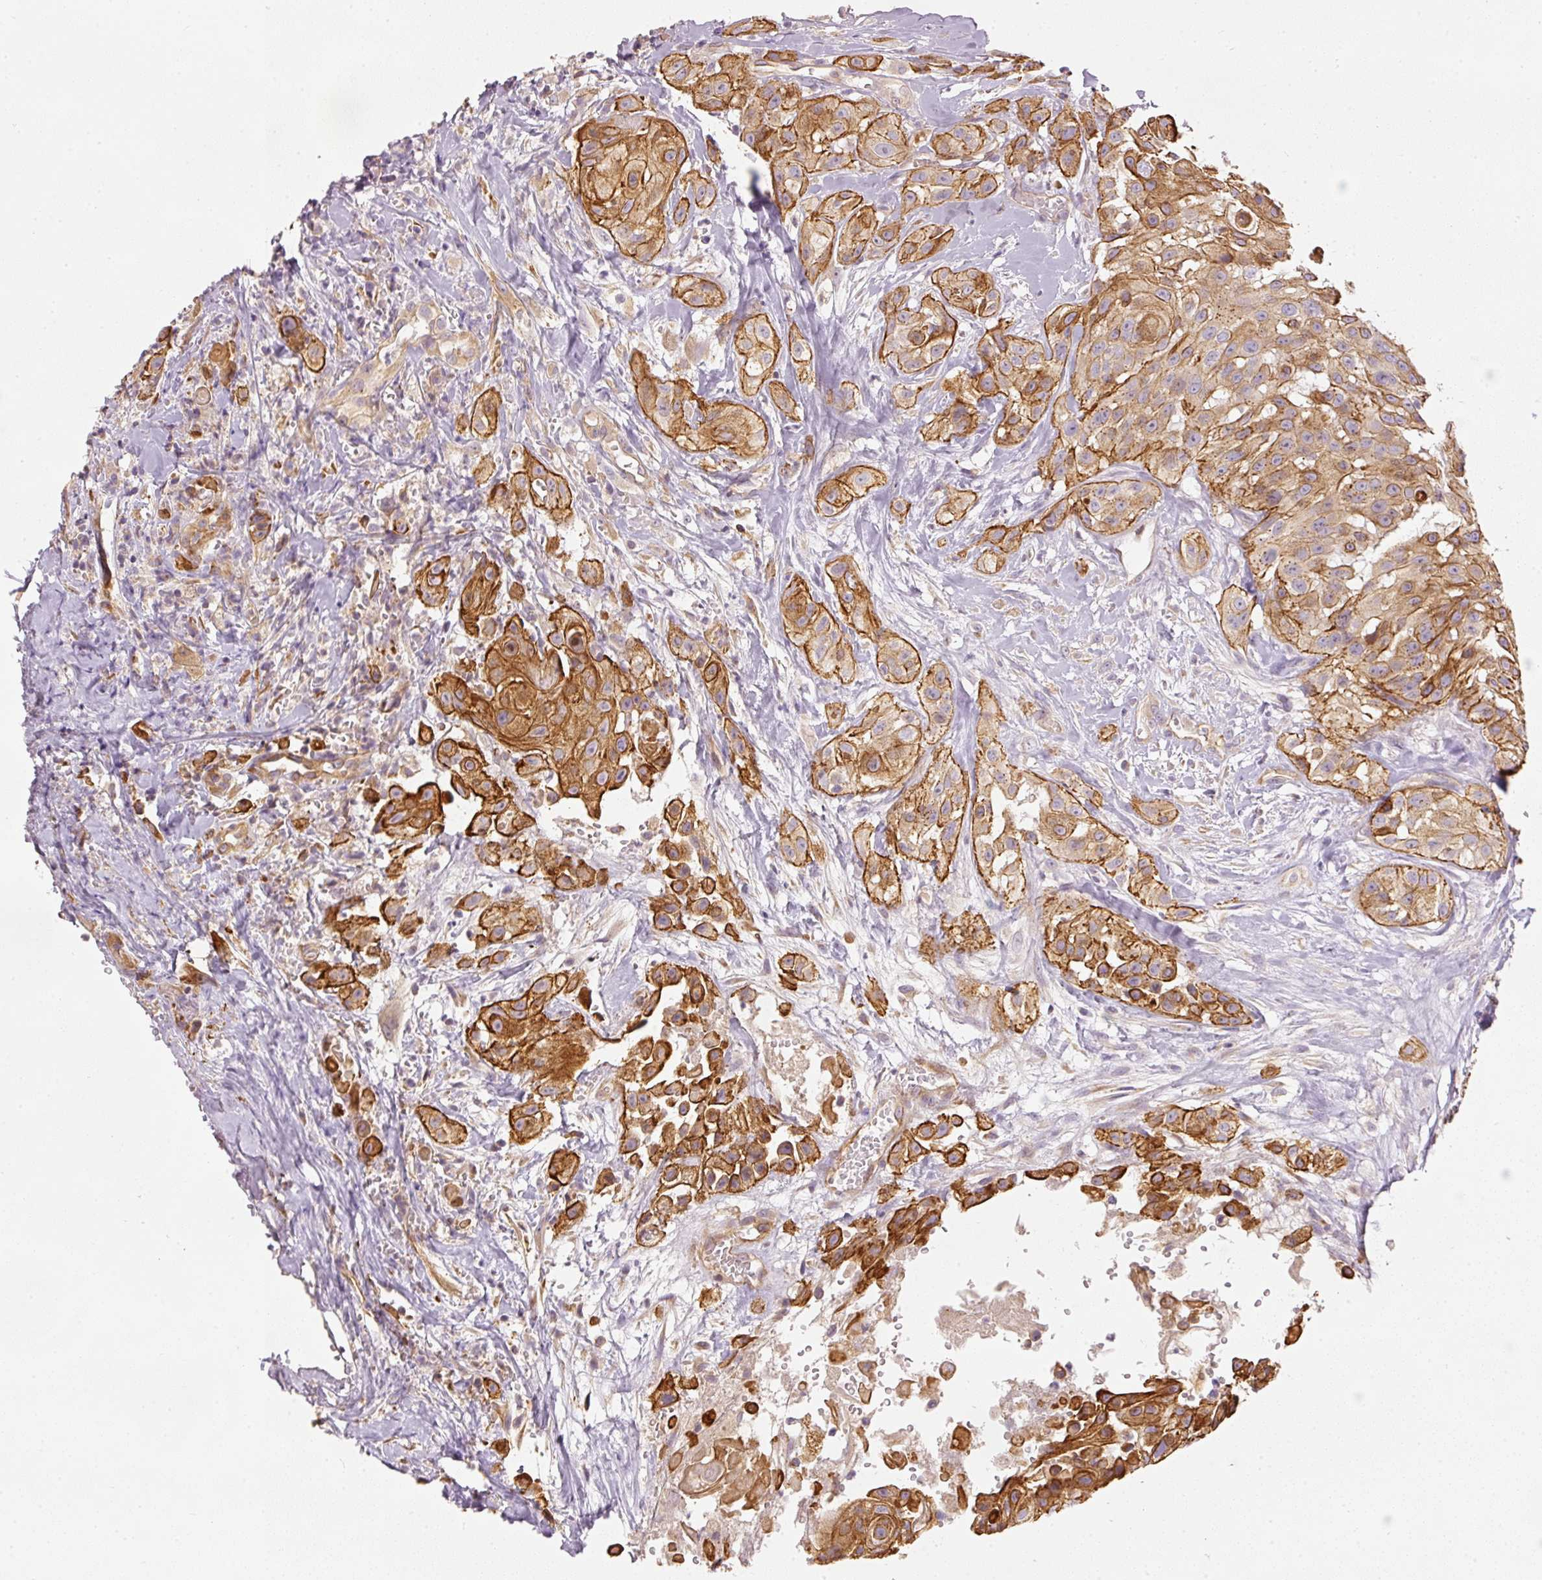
{"staining": {"intensity": "strong", "quantity": ">75%", "location": "cytoplasmic/membranous"}, "tissue": "head and neck cancer", "cell_type": "Tumor cells", "image_type": "cancer", "snomed": [{"axis": "morphology", "description": "Squamous cell carcinoma, NOS"}, {"axis": "topography", "description": "Head-Neck"}], "caption": "Head and neck squamous cell carcinoma stained with immunohistochemistry displays strong cytoplasmic/membranous positivity in about >75% of tumor cells.", "gene": "OSR2", "patient": {"sex": "male", "age": 83}}